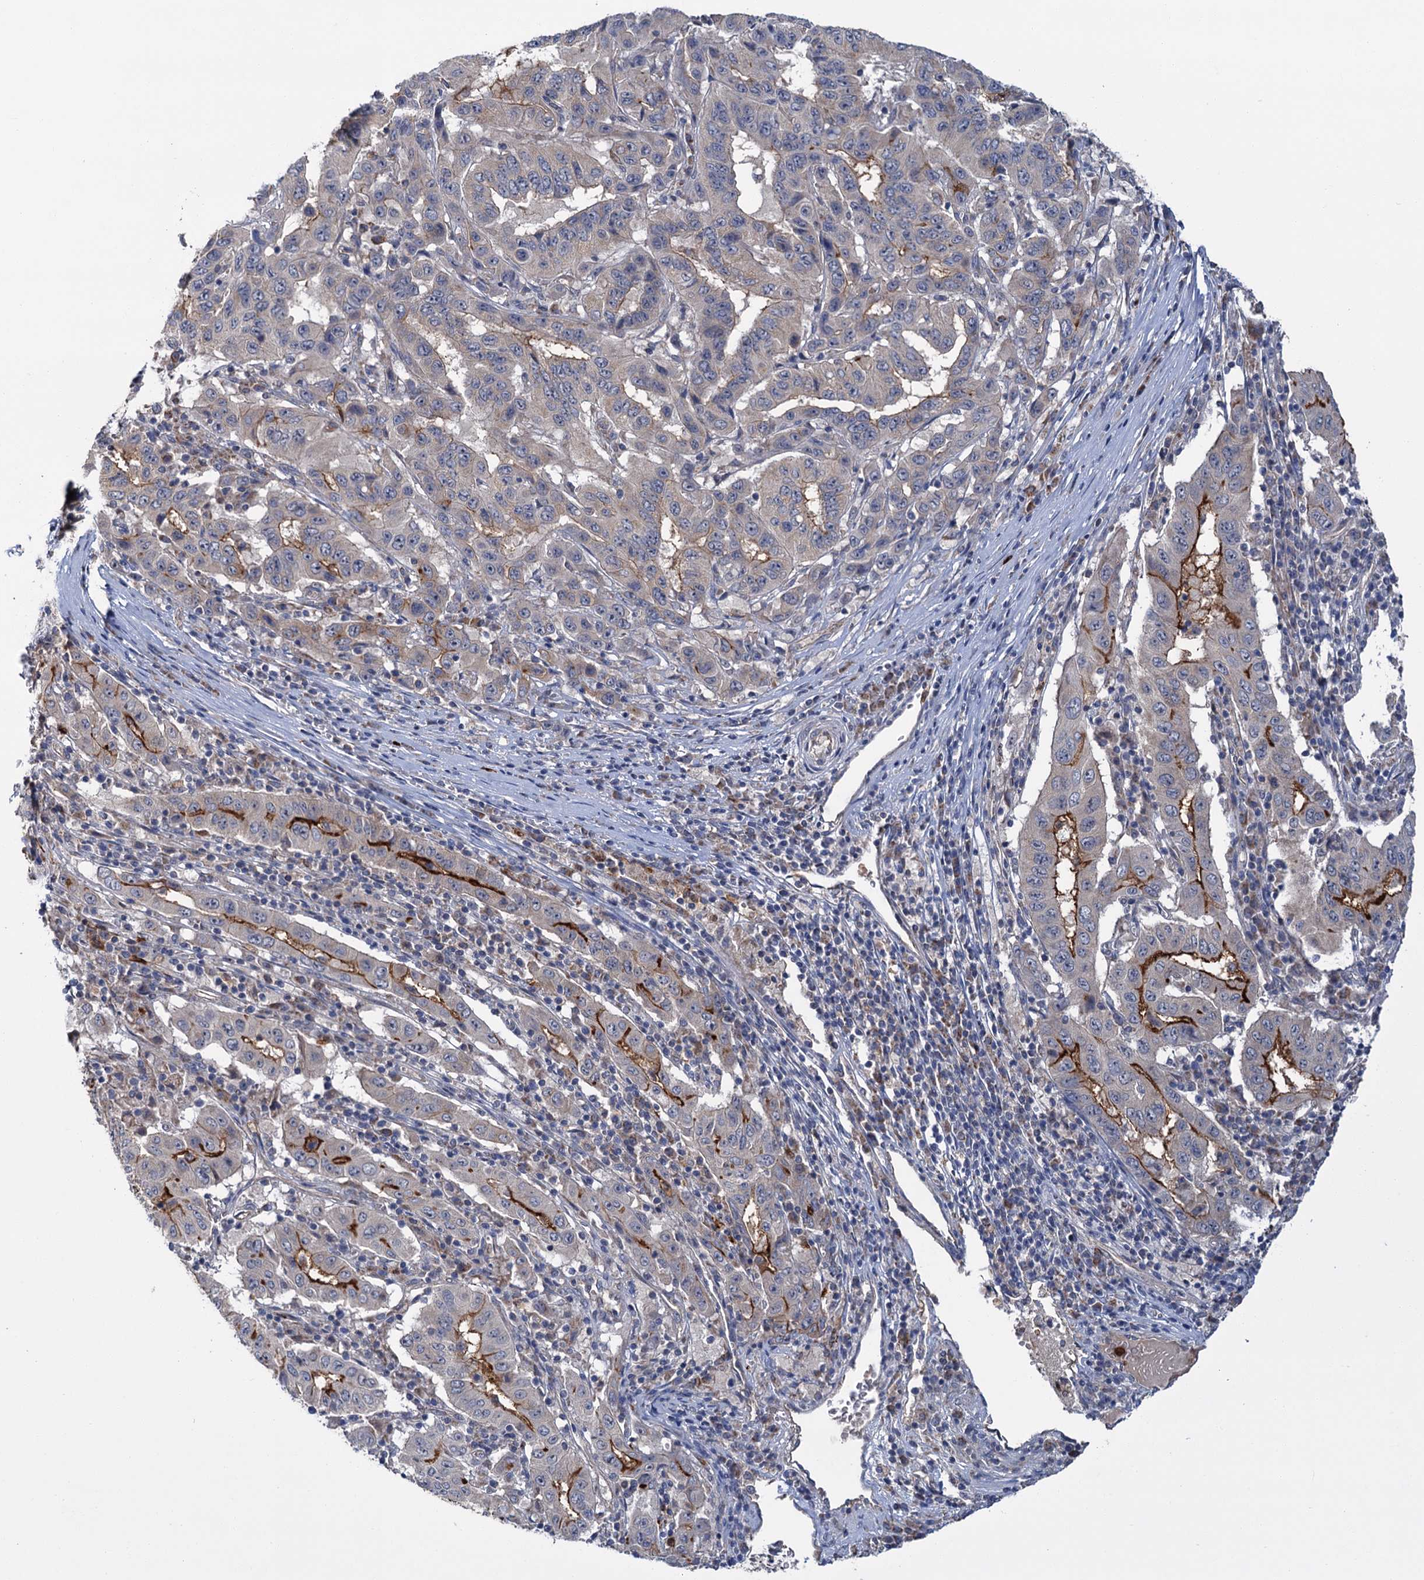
{"staining": {"intensity": "moderate", "quantity": "<25%", "location": "cytoplasmic/membranous"}, "tissue": "pancreatic cancer", "cell_type": "Tumor cells", "image_type": "cancer", "snomed": [{"axis": "morphology", "description": "Adenocarcinoma, NOS"}, {"axis": "topography", "description": "Pancreas"}], "caption": "Immunohistochemistry micrograph of human adenocarcinoma (pancreatic) stained for a protein (brown), which demonstrates low levels of moderate cytoplasmic/membranous positivity in approximately <25% of tumor cells.", "gene": "DYNC2H1", "patient": {"sex": "male", "age": 63}}